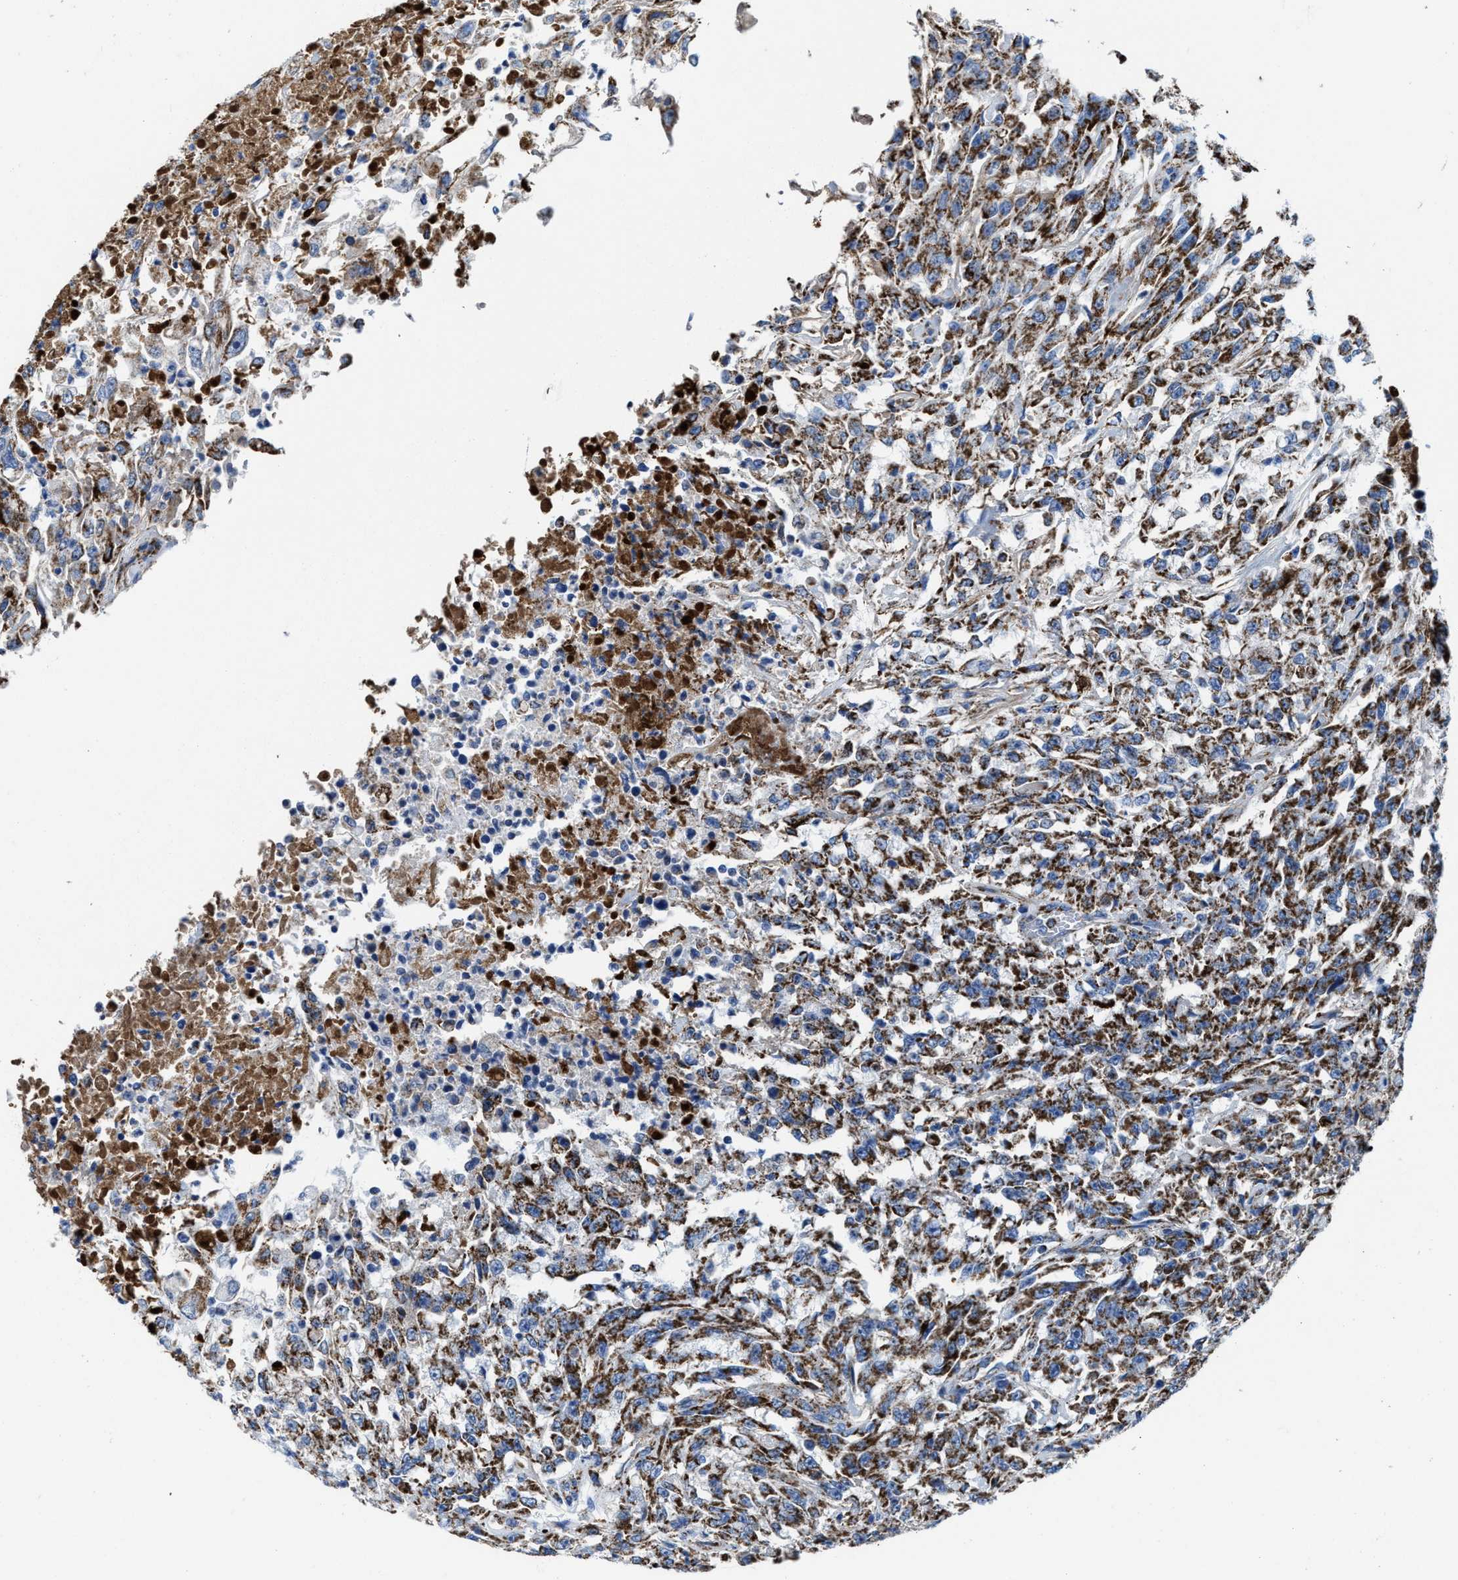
{"staining": {"intensity": "strong", "quantity": ">75%", "location": "cytoplasmic/membranous"}, "tissue": "urothelial cancer", "cell_type": "Tumor cells", "image_type": "cancer", "snomed": [{"axis": "morphology", "description": "Urothelial carcinoma, High grade"}, {"axis": "topography", "description": "Urinary bladder"}], "caption": "Protein staining shows strong cytoplasmic/membranous expression in about >75% of tumor cells in urothelial cancer.", "gene": "ALDH1B1", "patient": {"sex": "male", "age": 46}}